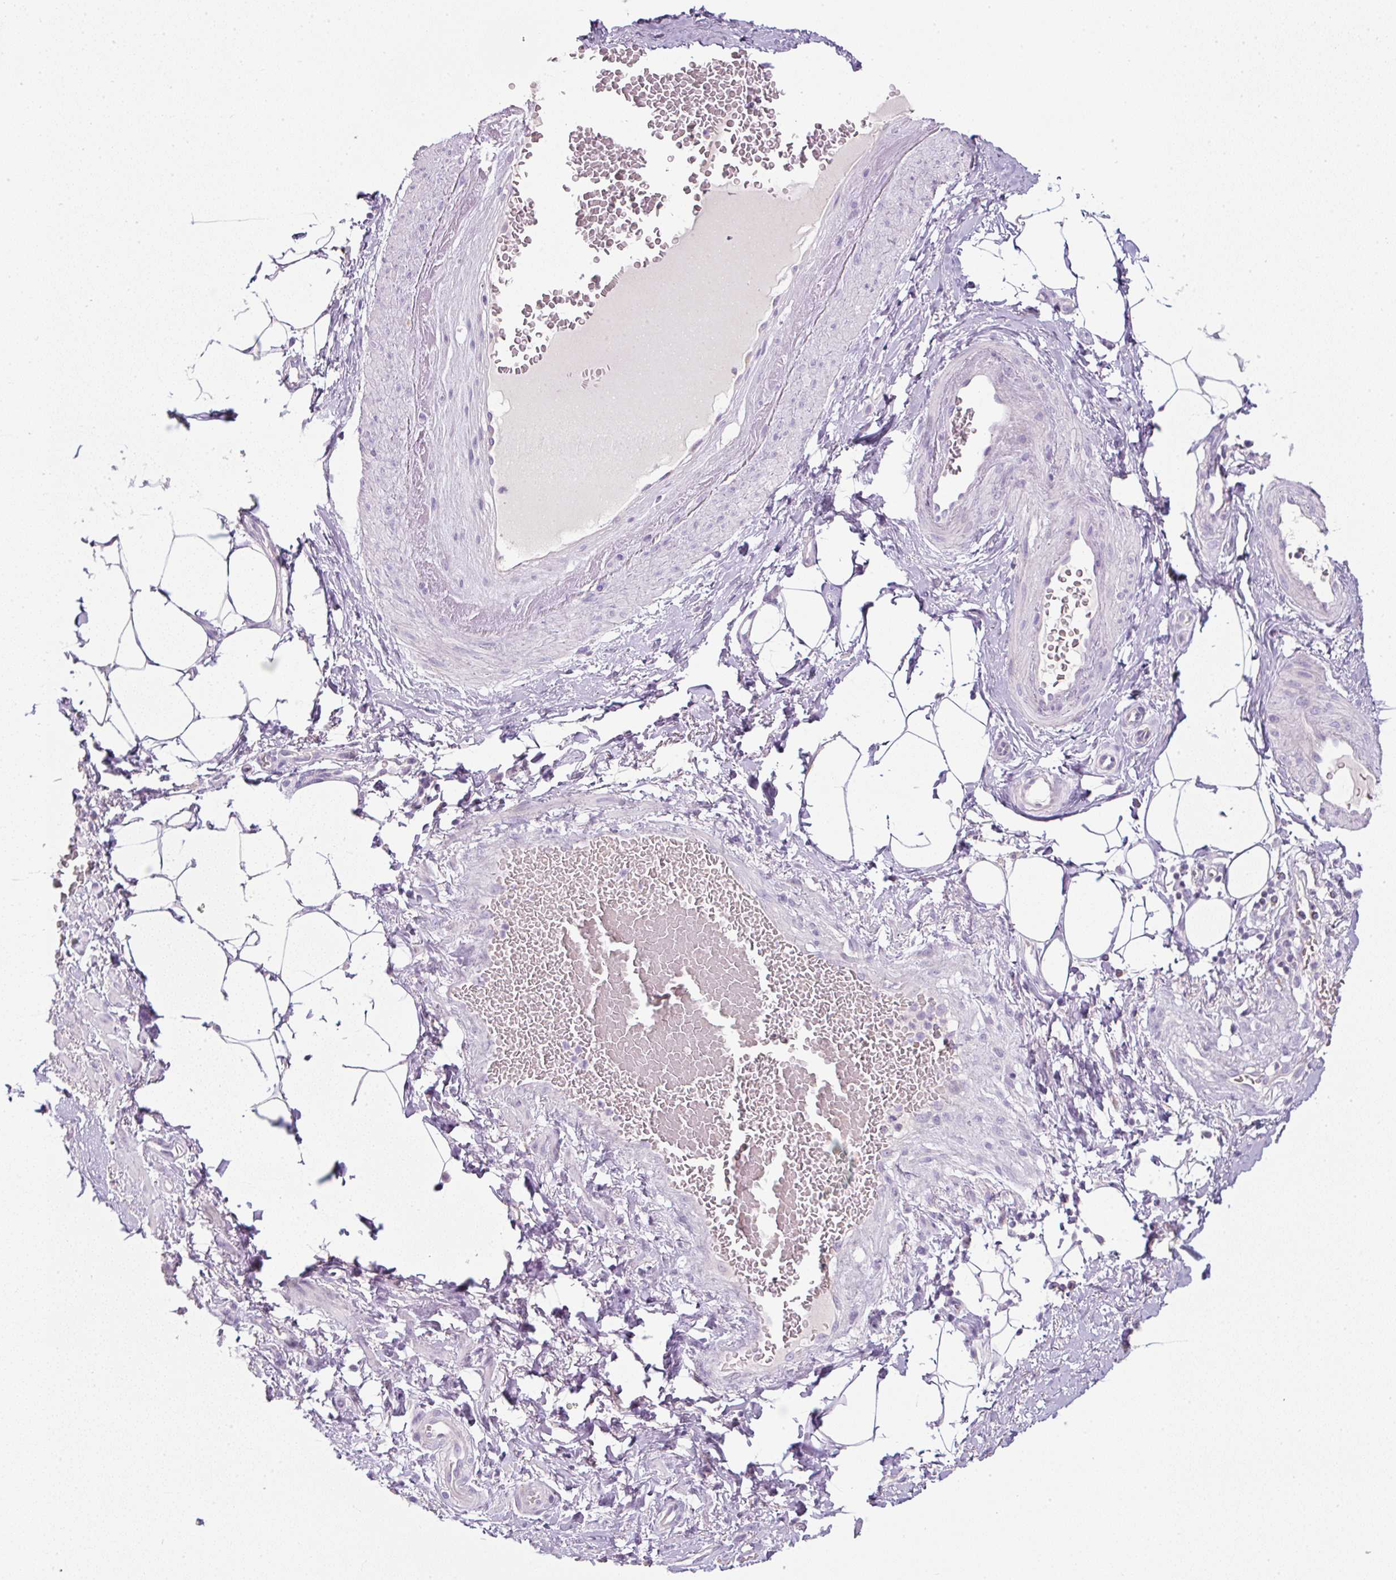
{"staining": {"intensity": "negative", "quantity": "none", "location": "none"}, "tissue": "adipose tissue", "cell_type": "Adipocytes", "image_type": "normal", "snomed": [{"axis": "morphology", "description": "Normal tissue, NOS"}, {"axis": "topography", "description": "Vagina"}, {"axis": "topography", "description": "Peripheral nerve tissue"}], "caption": "A micrograph of human adipose tissue is negative for staining in adipocytes. The staining is performed using DAB (3,3'-diaminobenzidine) brown chromogen with nuclei counter-stained in using hematoxylin.", "gene": "FGFBP3", "patient": {"sex": "female", "age": 71}}